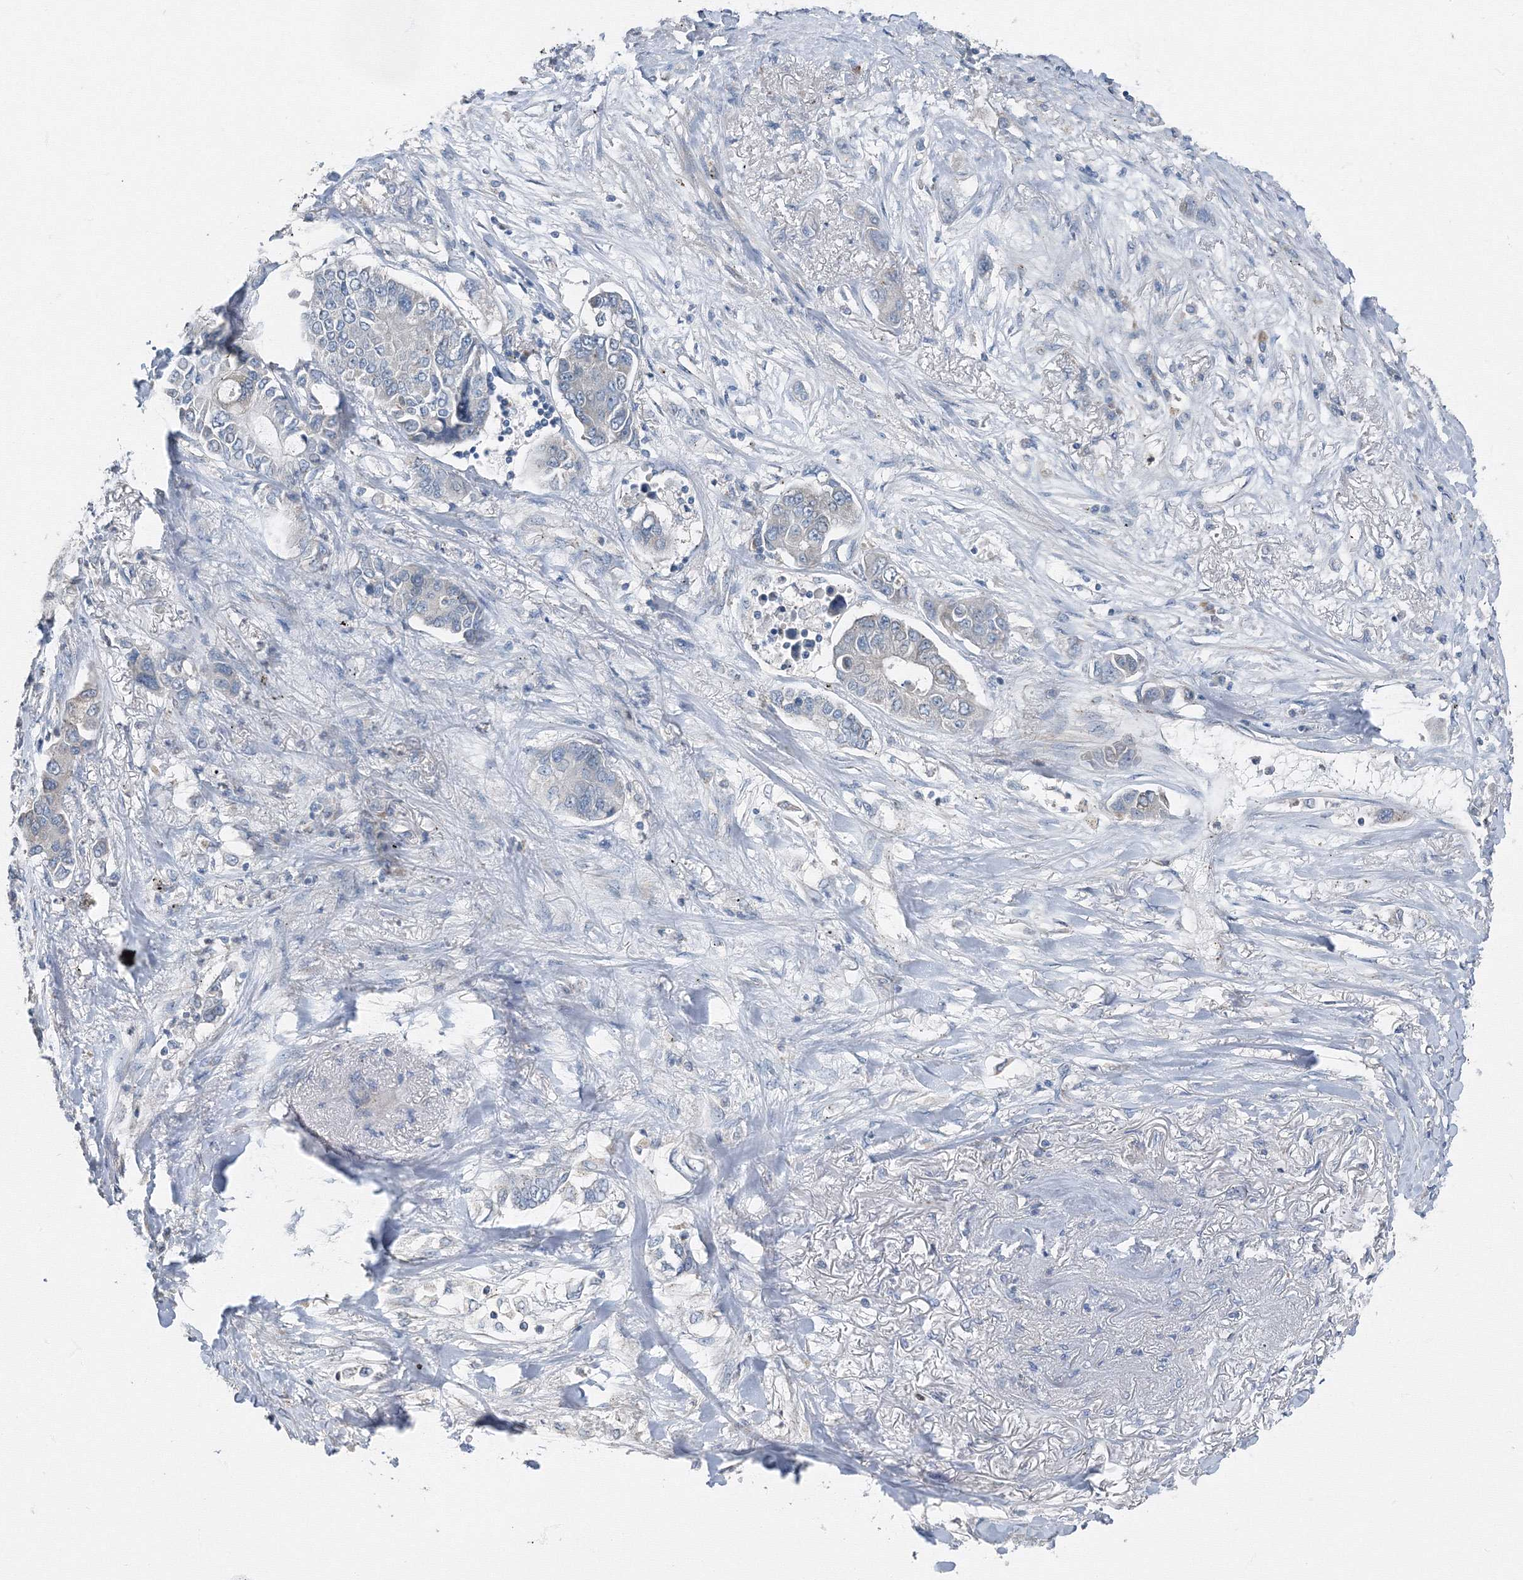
{"staining": {"intensity": "negative", "quantity": "none", "location": "none"}, "tissue": "lung cancer", "cell_type": "Tumor cells", "image_type": "cancer", "snomed": [{"axis": "morphology", "description": "Adenocarcinoma, NOS"}, {"axis": "topography", "description": "Lung"}], "caption": "This is a photomicrograph of immunohistochemistry (IHC) staining of lung adenocarcinoma, which shows no expression in tumor cells. (Brightfield microscopy of DAB (3,3'-diaminobenzidine) IHC at high magnification).", "gene": "AASDH", "patient": {"sex": "male", "age": 49}}